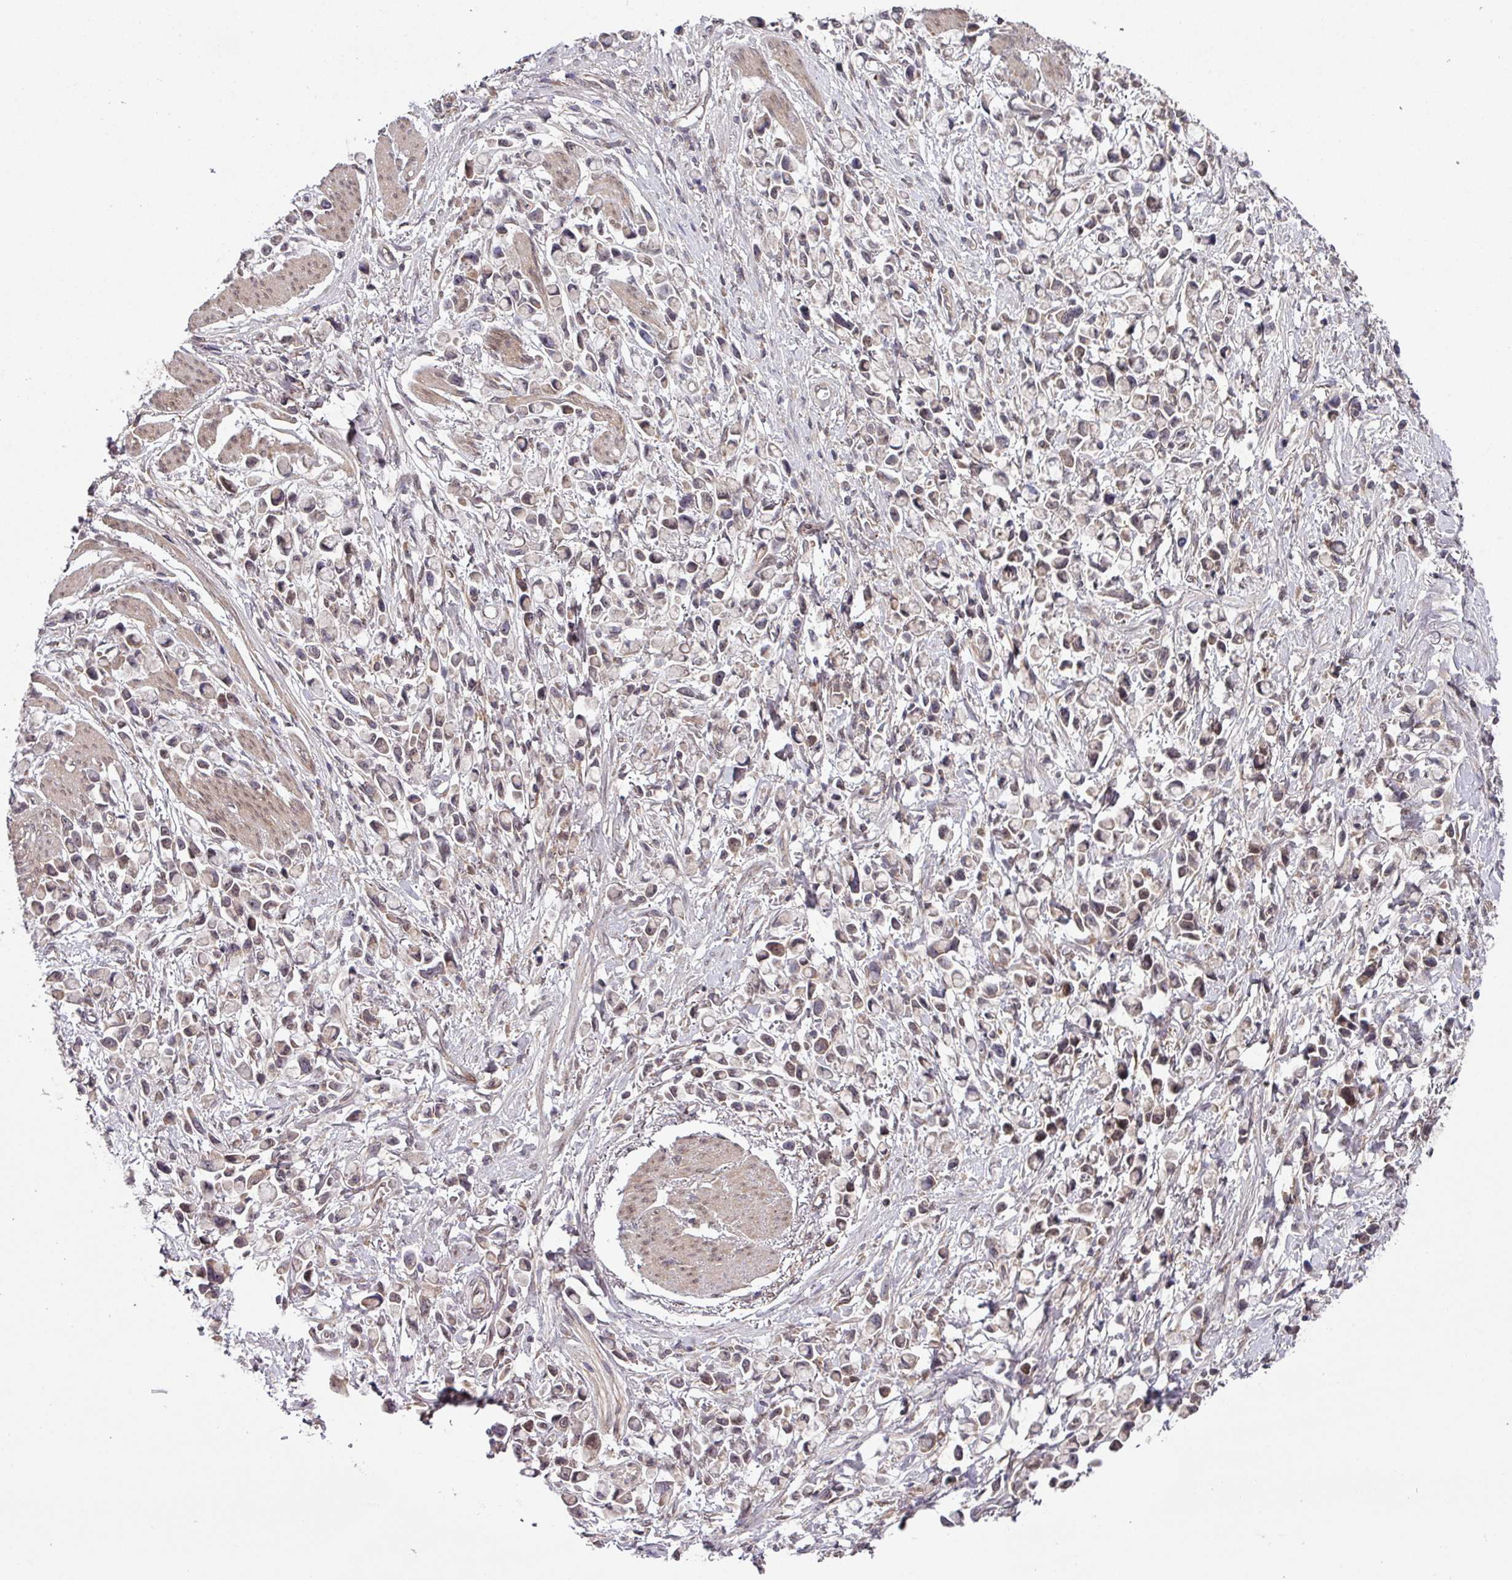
{"staining": {"intensity": "weak", "quantity": "<25%", "location": "nuclear"}, "tissue": "stomach cancer", "cell_type": "Tumor cells", "image_type": "cancer", "snomed": [{"axis": "morphology", "description": "Adenocarcinoma, NOS"}, {"axis": "topography", "description": "Stomach"}], "caption": "Immunohistochemical staining of human stomach cancer displays no significant expression in tumor cells.", "gene": "CAMLG", "patient": {"sex": "female", "age": 81}}